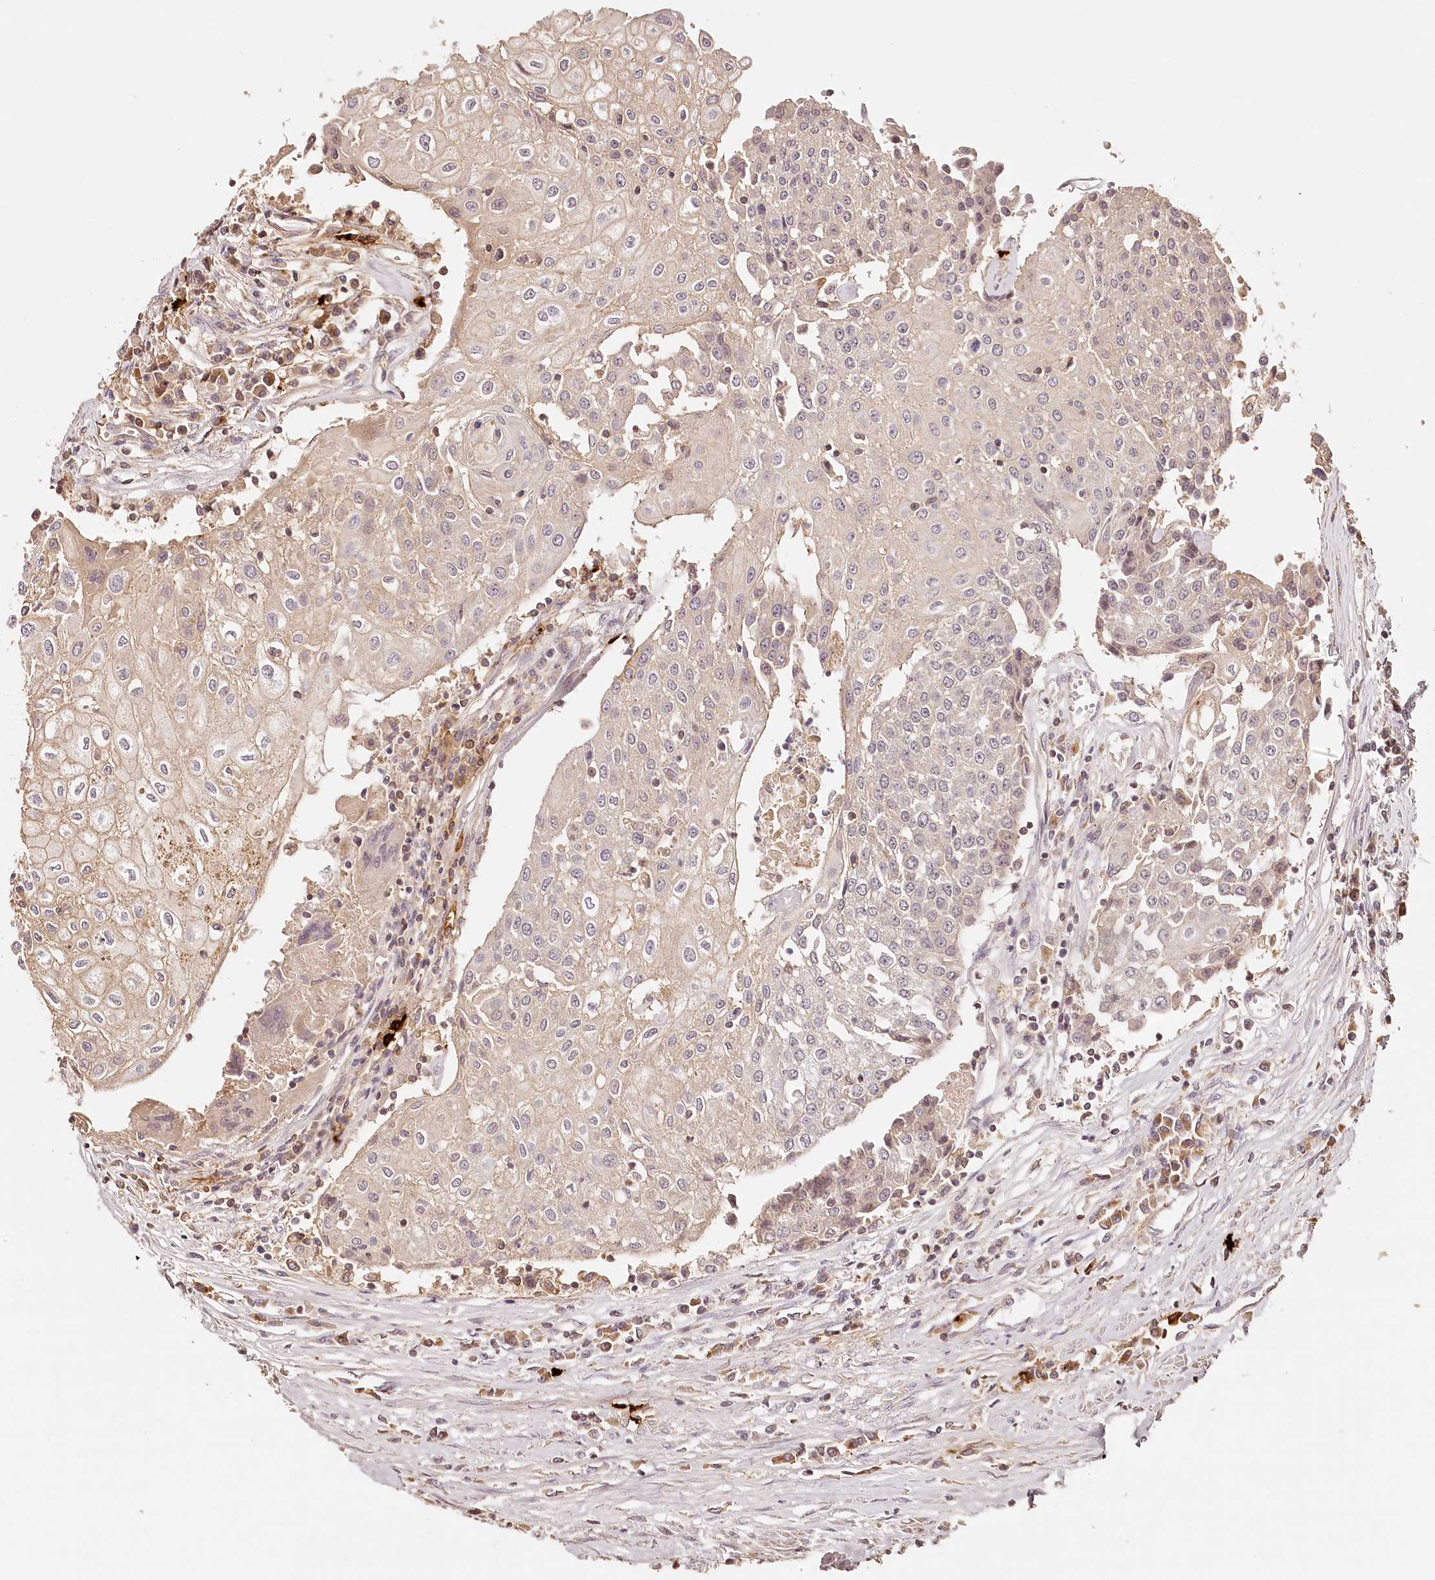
{"staining": {"intensity": "negative", "quantity": "none", "location": "none"}, "tissue": "urothelial cancer", "cell_type": "Tumor cells", "image_type": "cancer", "snomed": [{"axis": "morphology", "description": "Urothelial carcinoma, High grade"}, {"axis": "topography", "description": "Urinary bladder"}], "caption": "Protein analysis of urothelial carcinoma (high-grade) shows no significant staining in tumor cells. (Brightfield microscopy of DAB (3,3'-diaminobenzidine) IHC at high magnification).", "gene": "SYNGR1", "patient": {"sex": "female", "age": 85}}